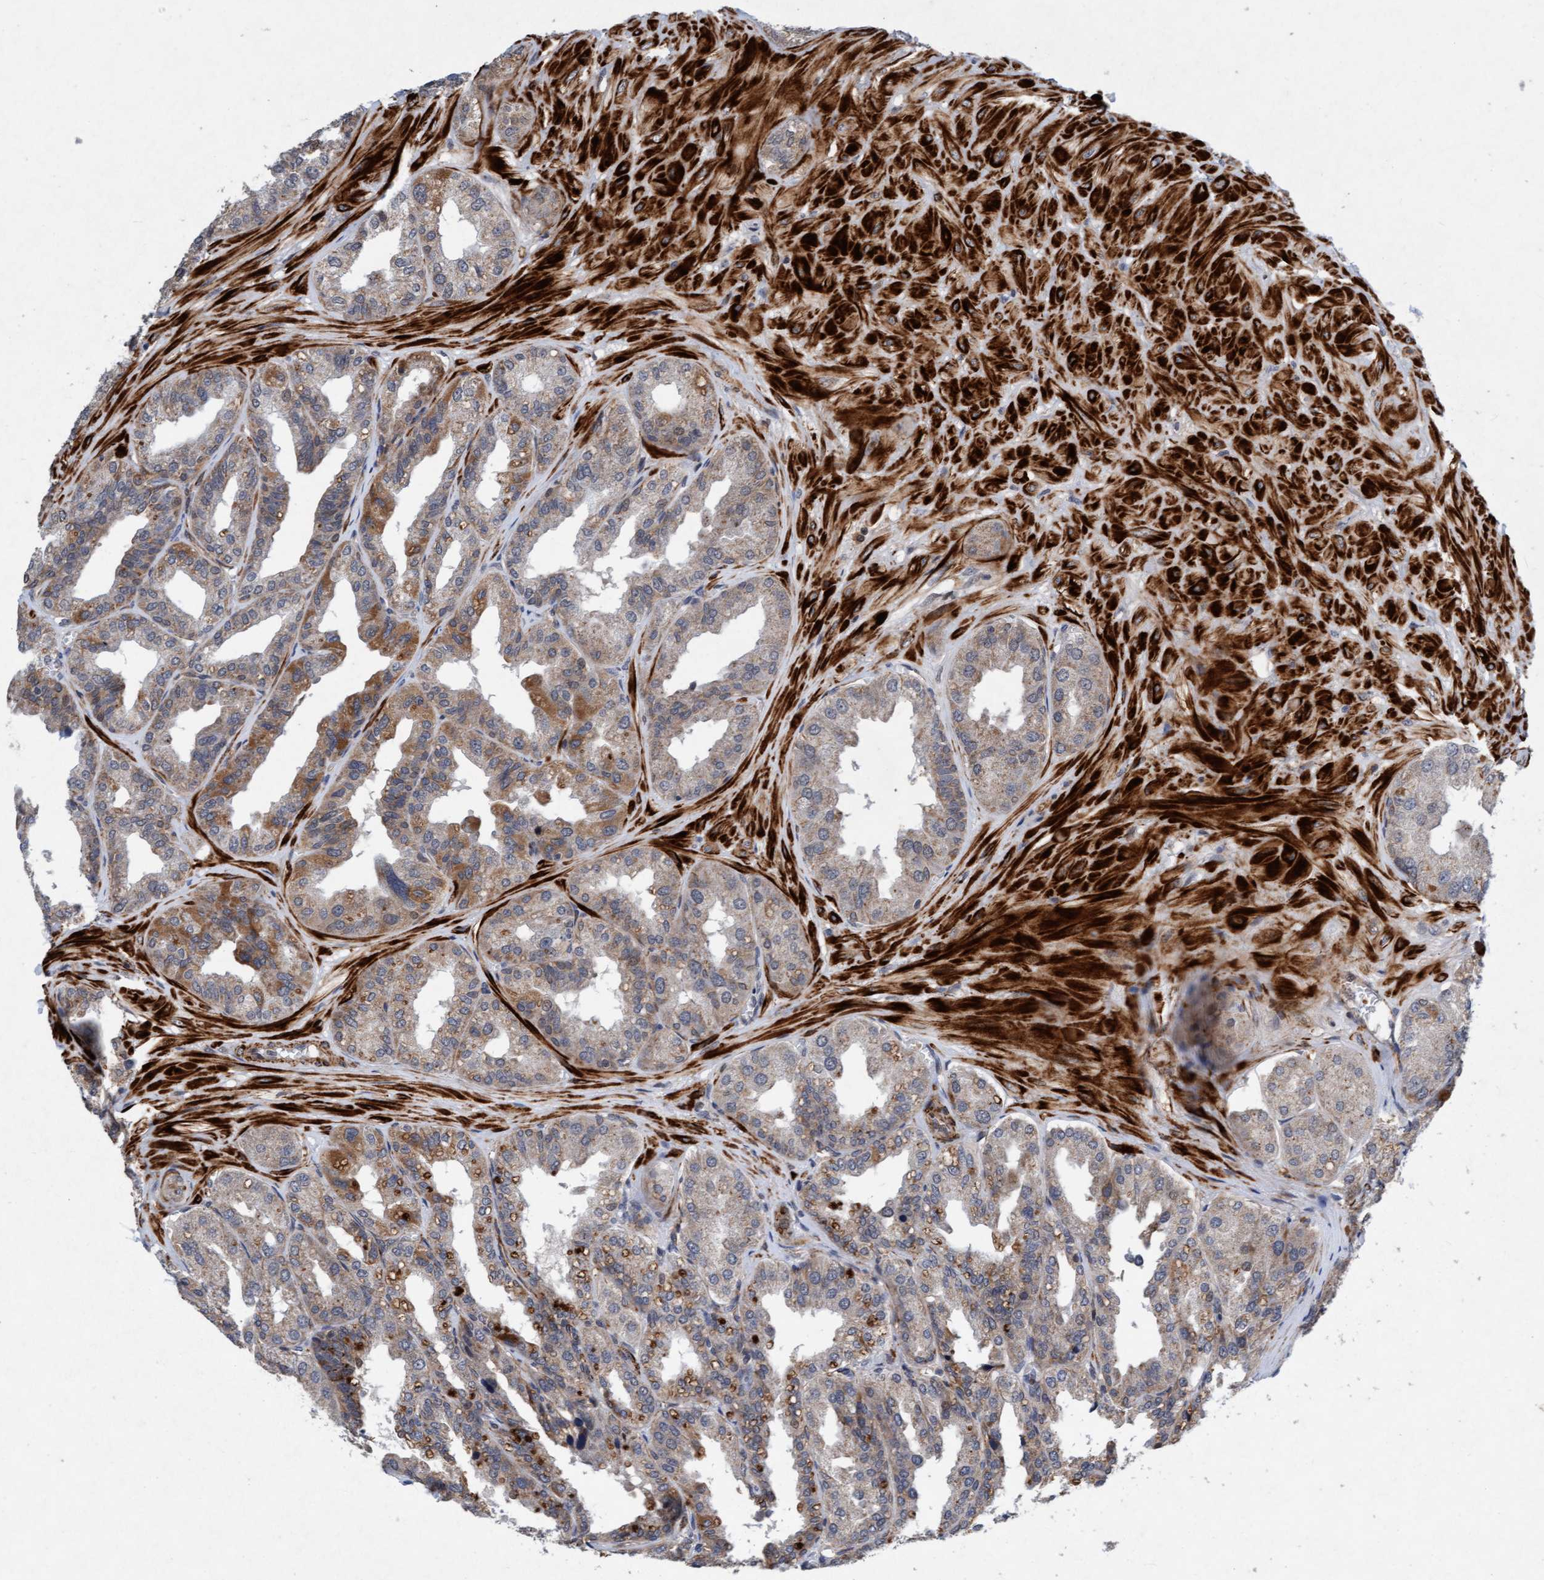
{"staining": {"intensity": "moderate", "quantity": ">75%", "location": "cytoplasmic/membranous"}, "tissue": "seminal vesicle", "cell_type": "Glandular cells", "image_type": "normal", "snomed": [{"axis": "morphology", "description": "Normal tissue, NOS"}, {"axis": "topography", "description": "Prostate"}, {"axis": "topography", "description": "Seminal veicle"}], "caption": "Protein staining by IHC exhibits moderate cytoplasmic/membranous expression in approximately >75% of glandular cells in unremarkable seminal vesicle. (DAB (3,3'-diaminobenzidine) IHC with brightfield microscopy, high magnification).", "gene": "TMEM70", "patient": {"sex": "male", "age": 51}}